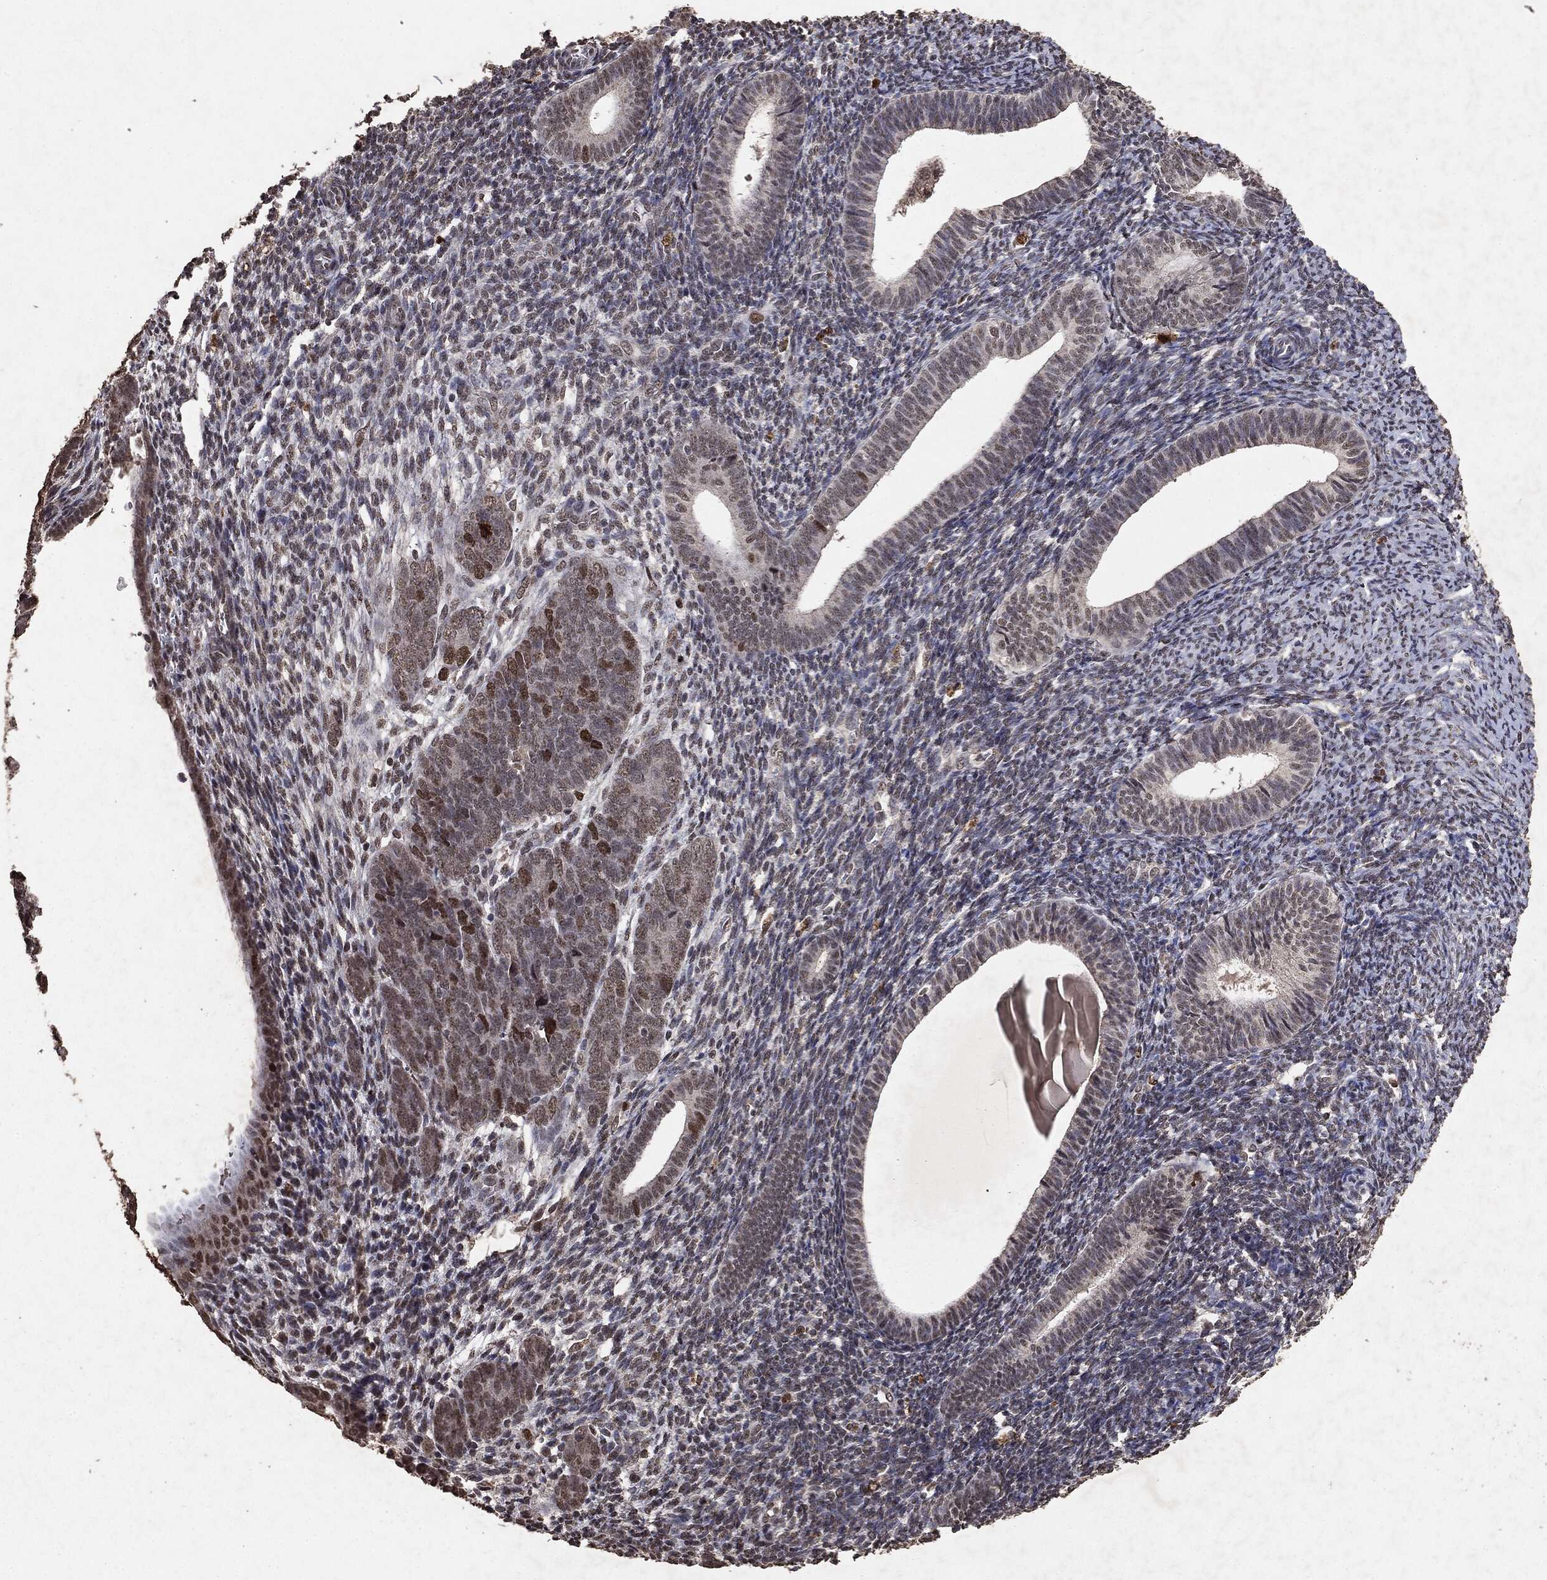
{"staining": {"intensity": "strong", "quantity": "<25%", "location": "nuclear"}, "tissue": "endometrial cancer", "cell_type": "Tumor cells", "image_type": "cancer", "snomed": [{"axis": "morphology", "description": "Adenocarcinoma, NOS"}, {"axis": "topography", "description": "Endometrium"}], "caption": "Immunohistochemical staining of human adenocarcinoma (endometrial) demonstrates medium levels of strong nuclear protein positivity in approximately <25% of tumor cells.", "gene": "RAD18", "patient": {"sex": "female", "age": 82}}